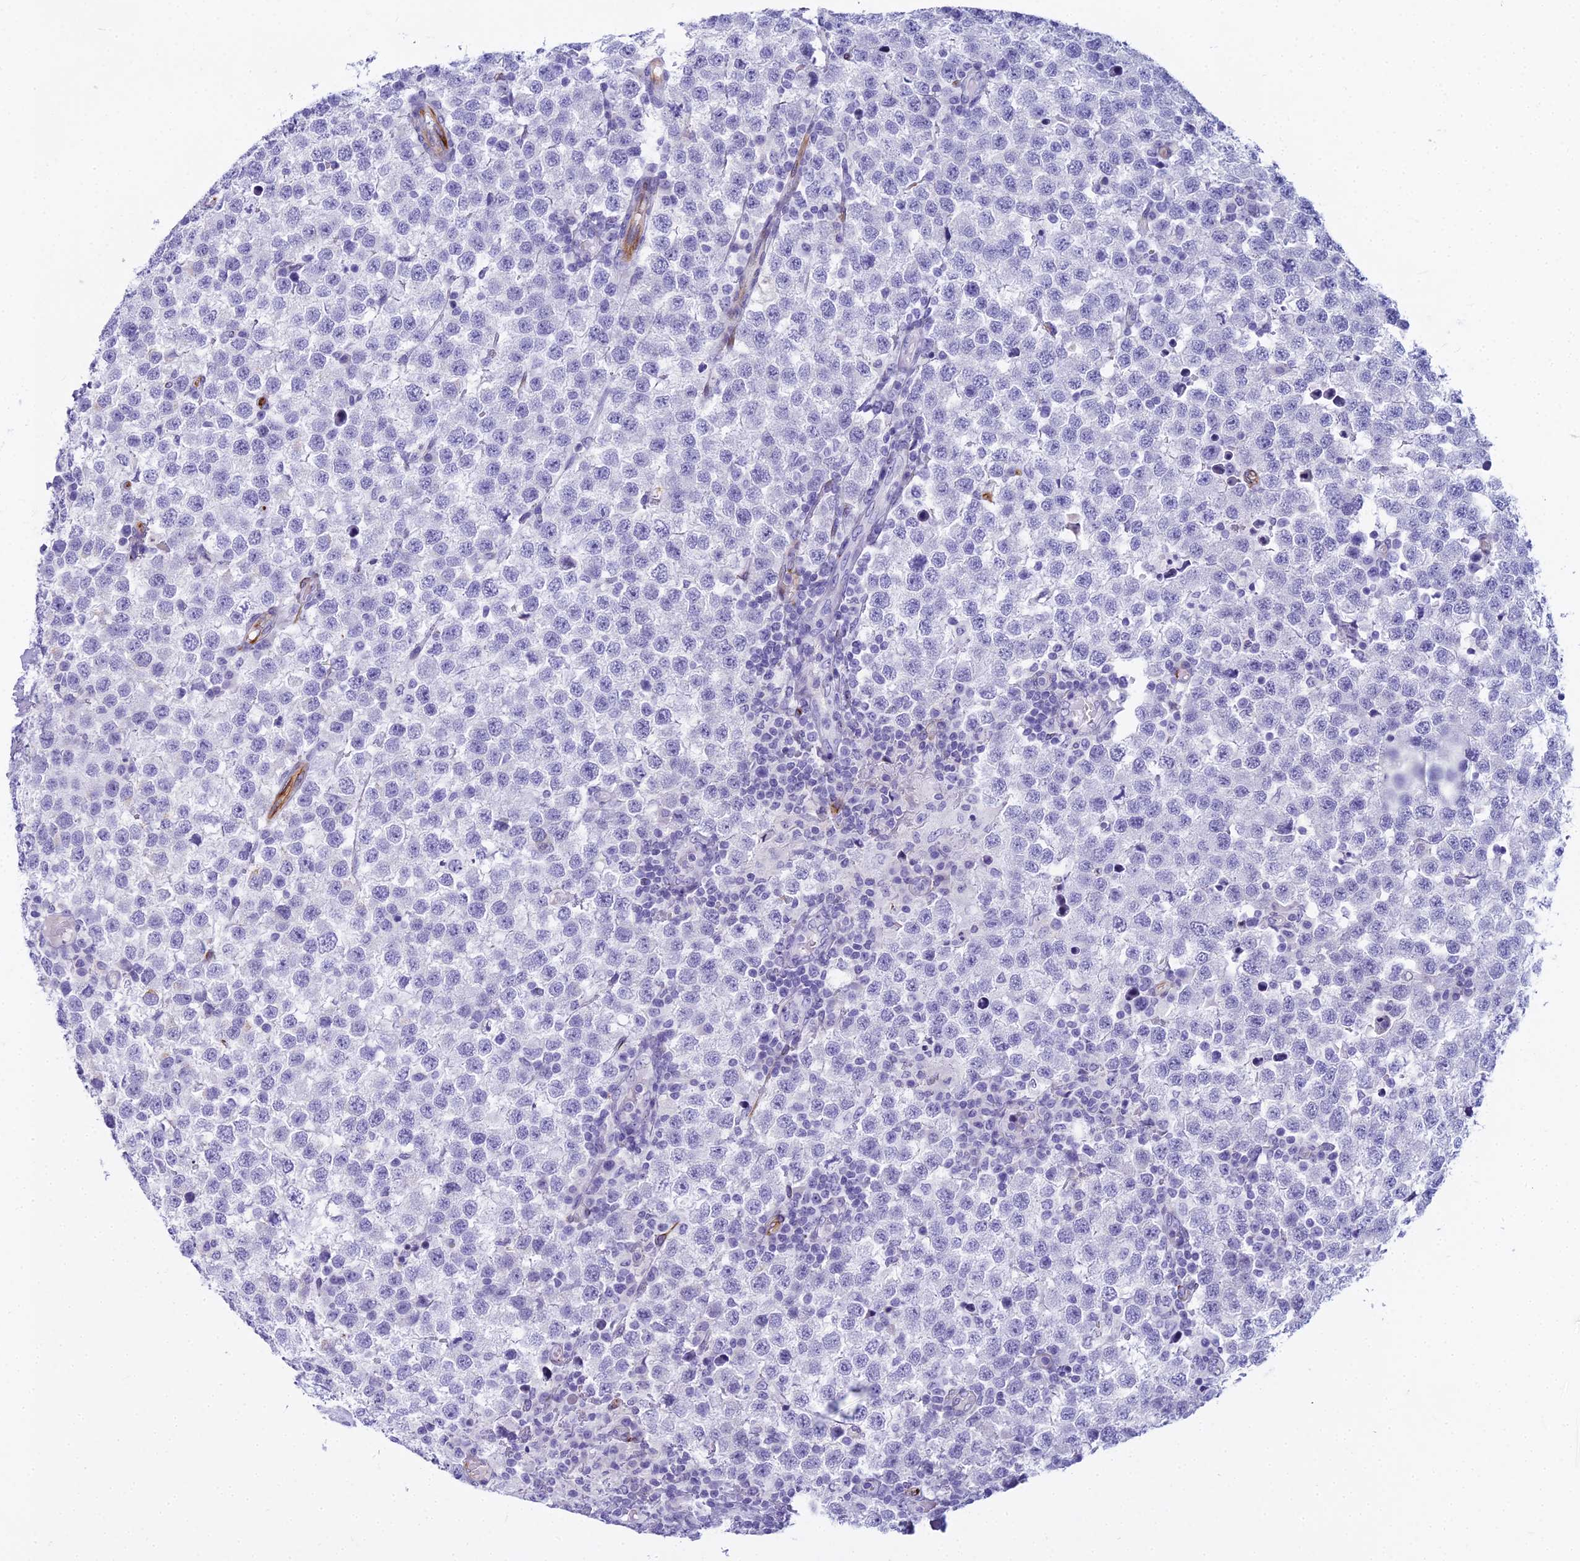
{"staining": {"intensity": "negative", "quantity": "none", "location": "none"}, "tissue": "testis cancer", "cell_type": "Tumor cells", "image_type": "cancer", "snomed": [{"axis": "morphology", "description": "Seminoma, NOS"}, {"axis": "topography", "description": "Testis"}], "caption": "An immunohistochemistry micrograph of testis cancer (seminoma) is shown. There is no staining in tumor cells of testis cancer (seminoma).", "gene": "EVI2A", "patient": {"sex": "male", "age": 34}}